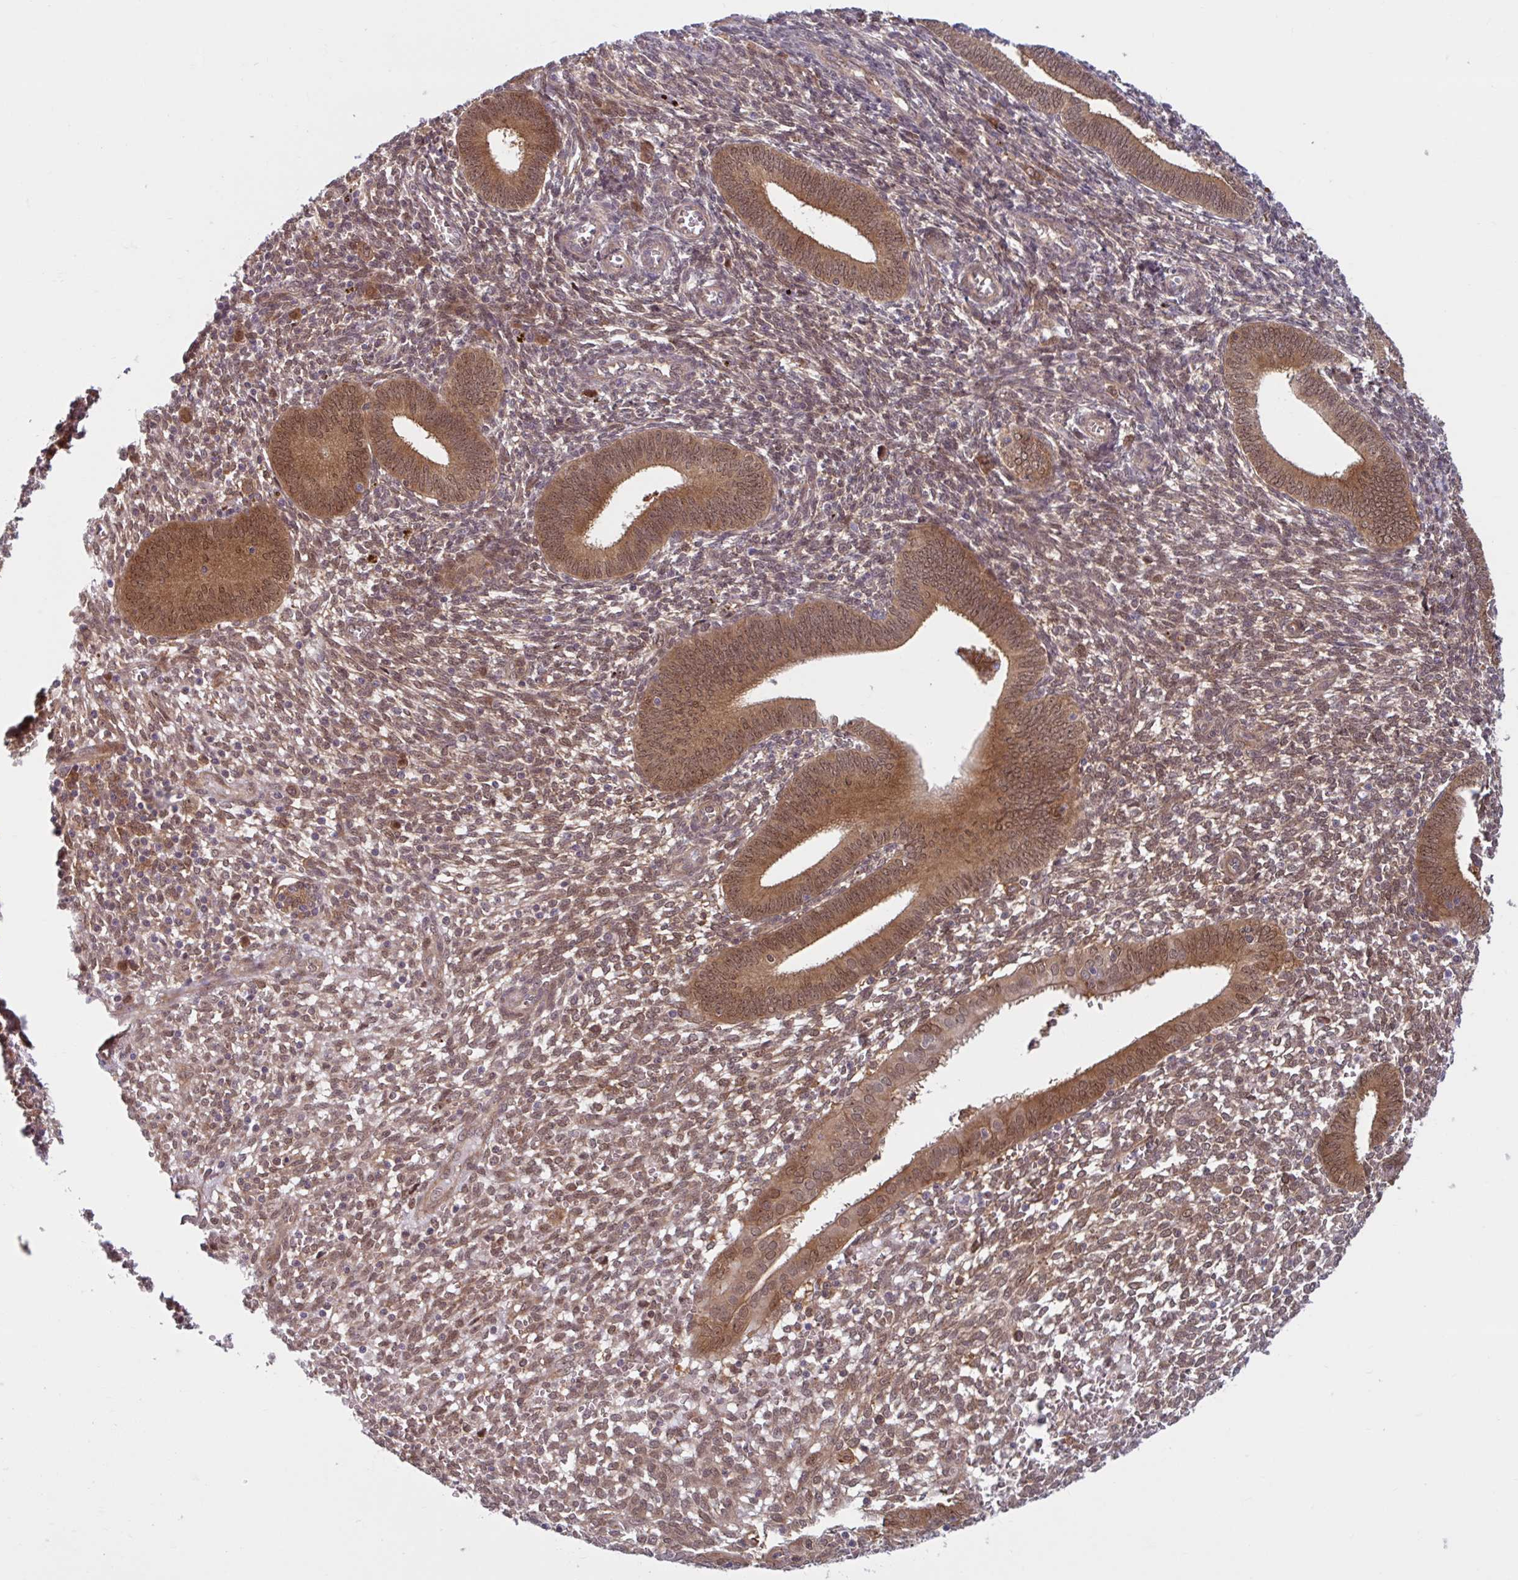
{"staining": {"intensity": "strong", "quantity": "25%-75%", "location": "cytoplasmic/membranous"}, "tissue": "endometrium", "cell_type": "Cells in endometrial stroma", "image_type": "normal", "snomed": [{"axis": "morphology", "description": "Normal tissue, NOS"}, {"axis": "topography", "description": "Endometrium"}], "caption": "About 25%-75% of cells in endometrial stroma in normal endometrium display strong cytoplasmic/membranous protein staining as visualized by brown immunohistochemical staining.", "gene": "HMBS", "patient": {"sex": "female", "age": 41}}